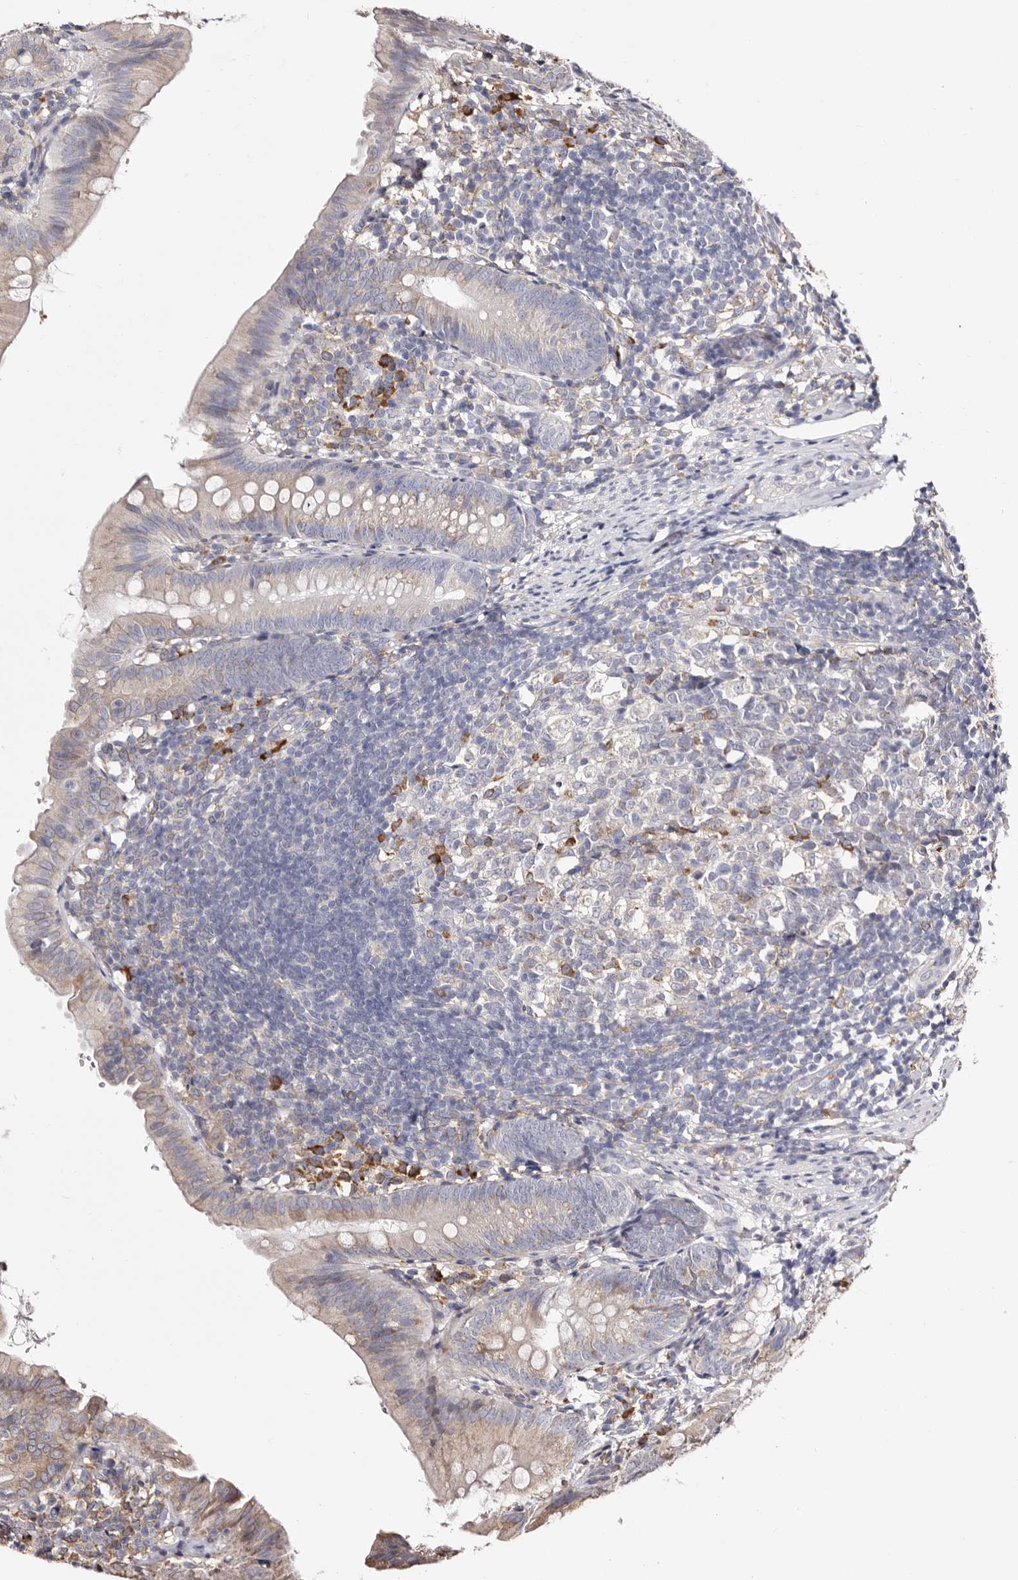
{"staining": {"intensity": "weak", "quantity": "25%-75%", "location": "cytoplasmic/membranous"}, "tissue": "appendix", "cell_type": "Glandular cells", "image_type": "normal", "snomed": [{"axis": "morphology", "description": "Normal tissue, NOS"}, {"axis": "topography", "description": "Appendix"}], "caption": "Immunohistochemical staining of benign human appendix exhibits low levels of weak cytoplasmic/membranous staining in approximately 25%-75% of glandular cells.", "gene": "ACBD6", "patient": {"sex": "male", "age": 1}}